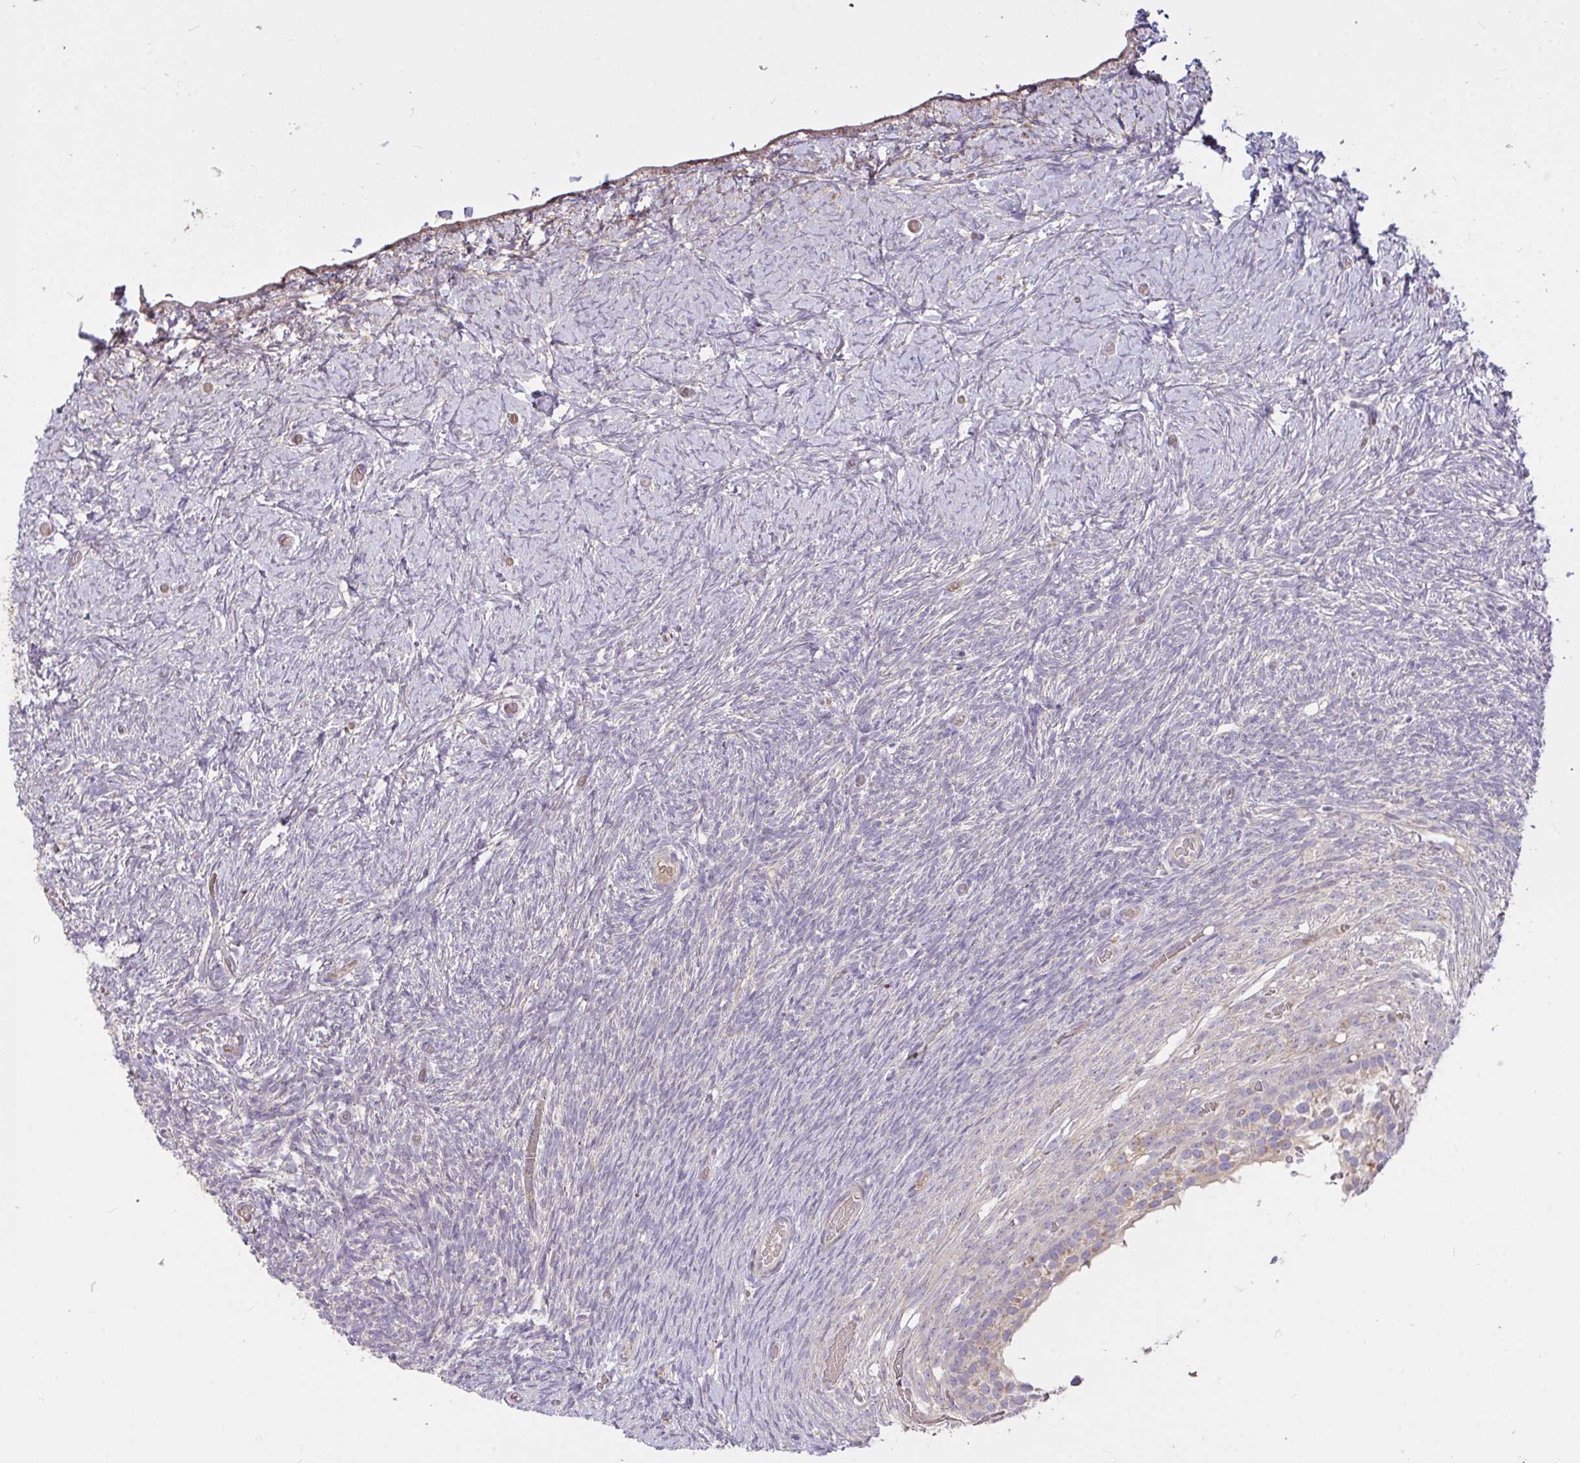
{"staining": {"intensity": "weak", "quantity": ">75%", "location": "cytoplasmic/membranous"}, "tissue": "ovary", "cell_type": "Follicle cells", "image_type": "normal", "snomed": [{"axis": "morphology", "description": "Normal tissue, NOS"}, {"axis": "topography", "description": "Ovary"}], "caption": "Human ovary stained with a brown dye exhibits weak cytoplasmic/membranous positive staining in about >75% of follicle cells.", "gene": "FCER1A", "patient": {"sex": "female", "age": 39}}